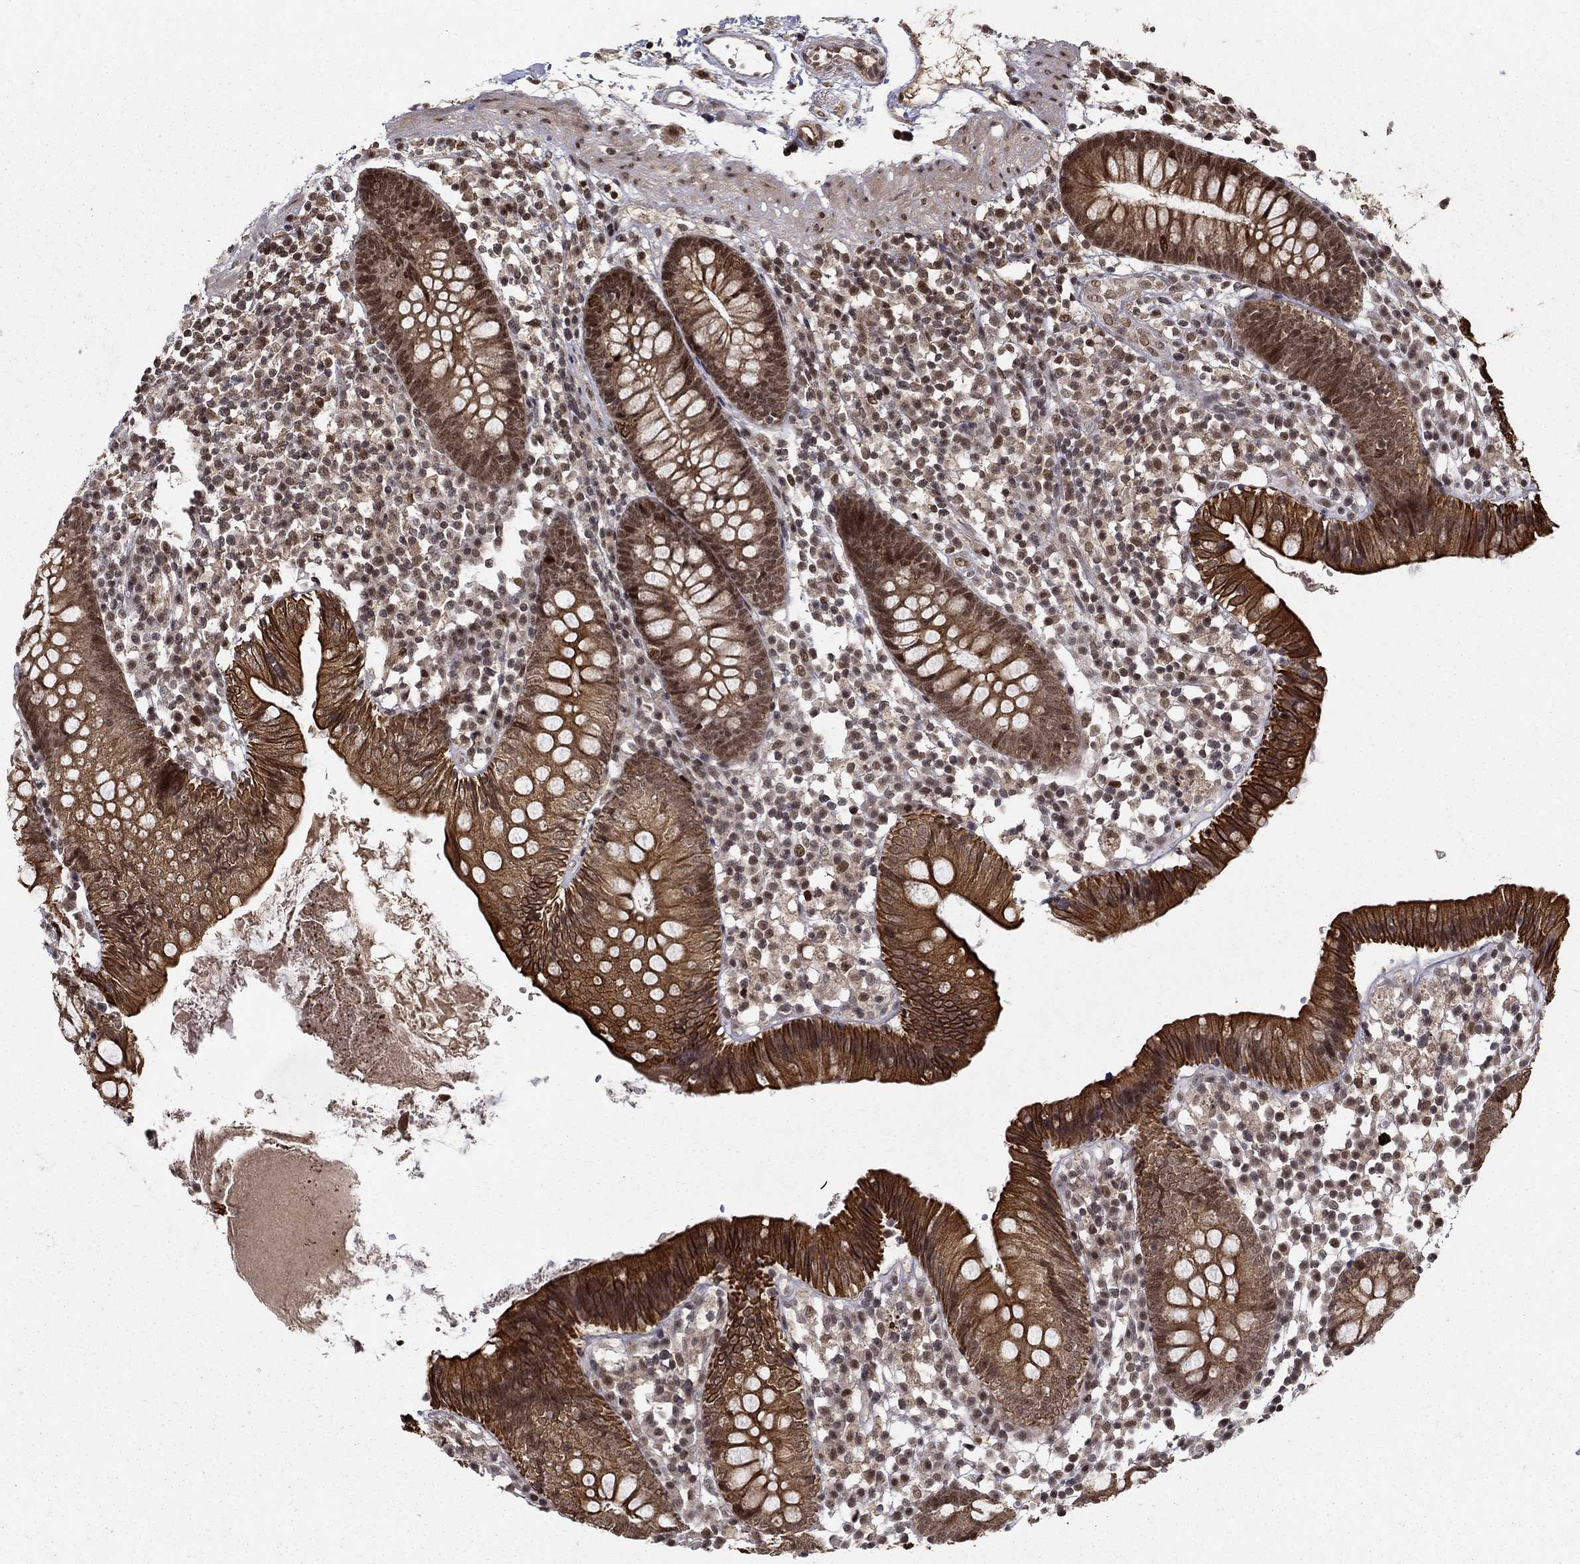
{"staining": {"intensity": "negative", "quantity": "none", "location": "none"}, "tissue": "colon", "cell_type": "Endothelial cells", "image_type": "normal", "snomed": [{"axis": "morphology", "description": "Normal tissue, NOS"}, {"axis": "topography", "description": "Rectum"}], "caption": "A high-resolution histopathology image shows immunohistochemistry staining of benign colon, which shows no significant expression in endothelial cells.", "gene": "CDCA7L", "patient": {"sex": "male", "age": 70}}